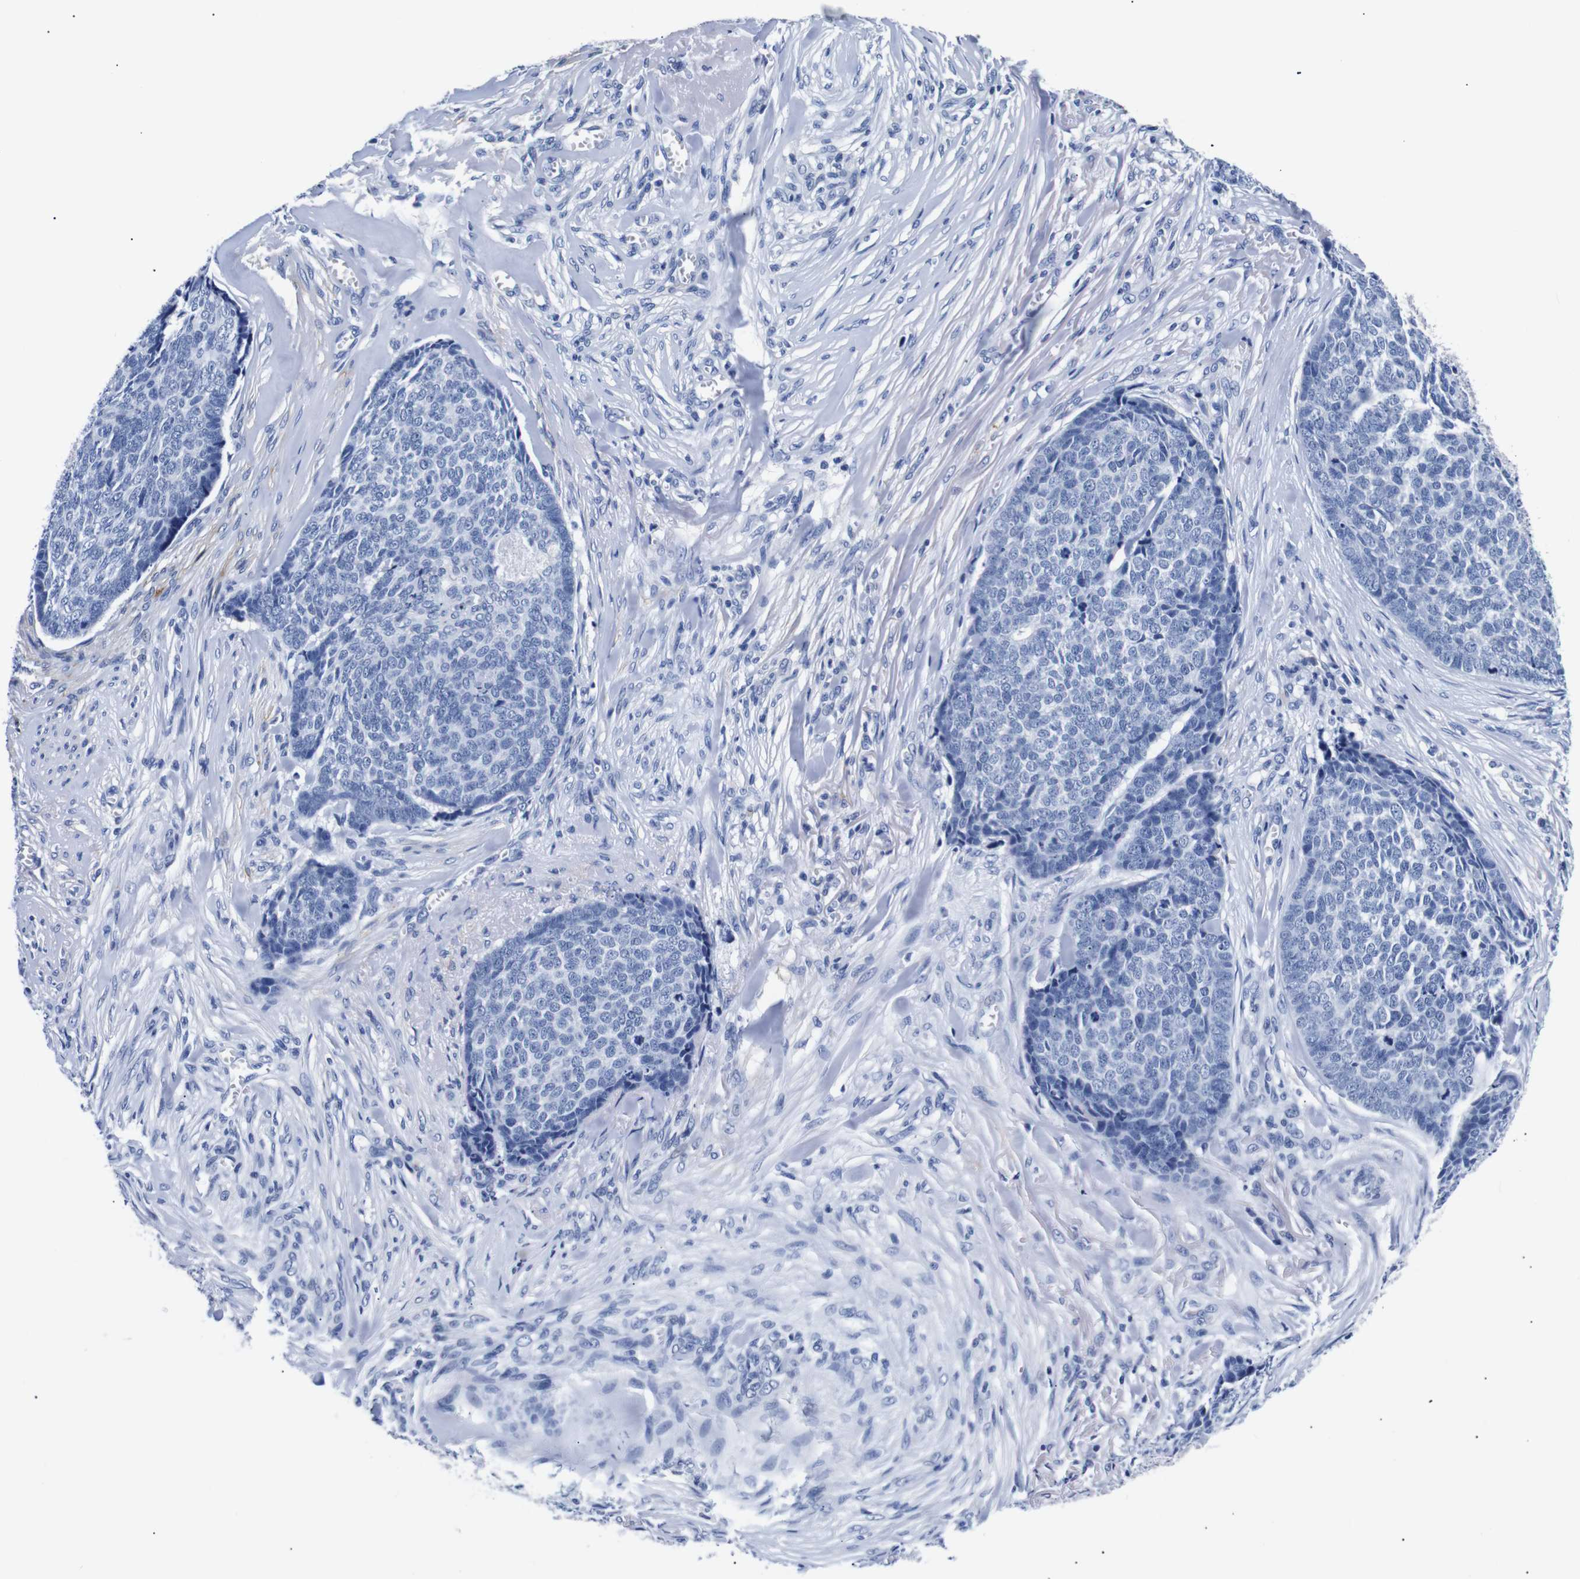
{"staining": {"intensity": "negative", "quantity": "none", "location": "none"}, "tissue": "skin cancer", "cell_type": "Tumor cells", "image_type": "cancer", "snomed": [{"axis": "morphology", "description": "Basal cell carcinoma"}, {"axis": "topography", "description": "Skin"}], "caption": "There is no significant positivity in tumor cells of skin basal cell carcinoma.", "gene": "GAP43", "patient": {"sex": "male", "age": 84}}